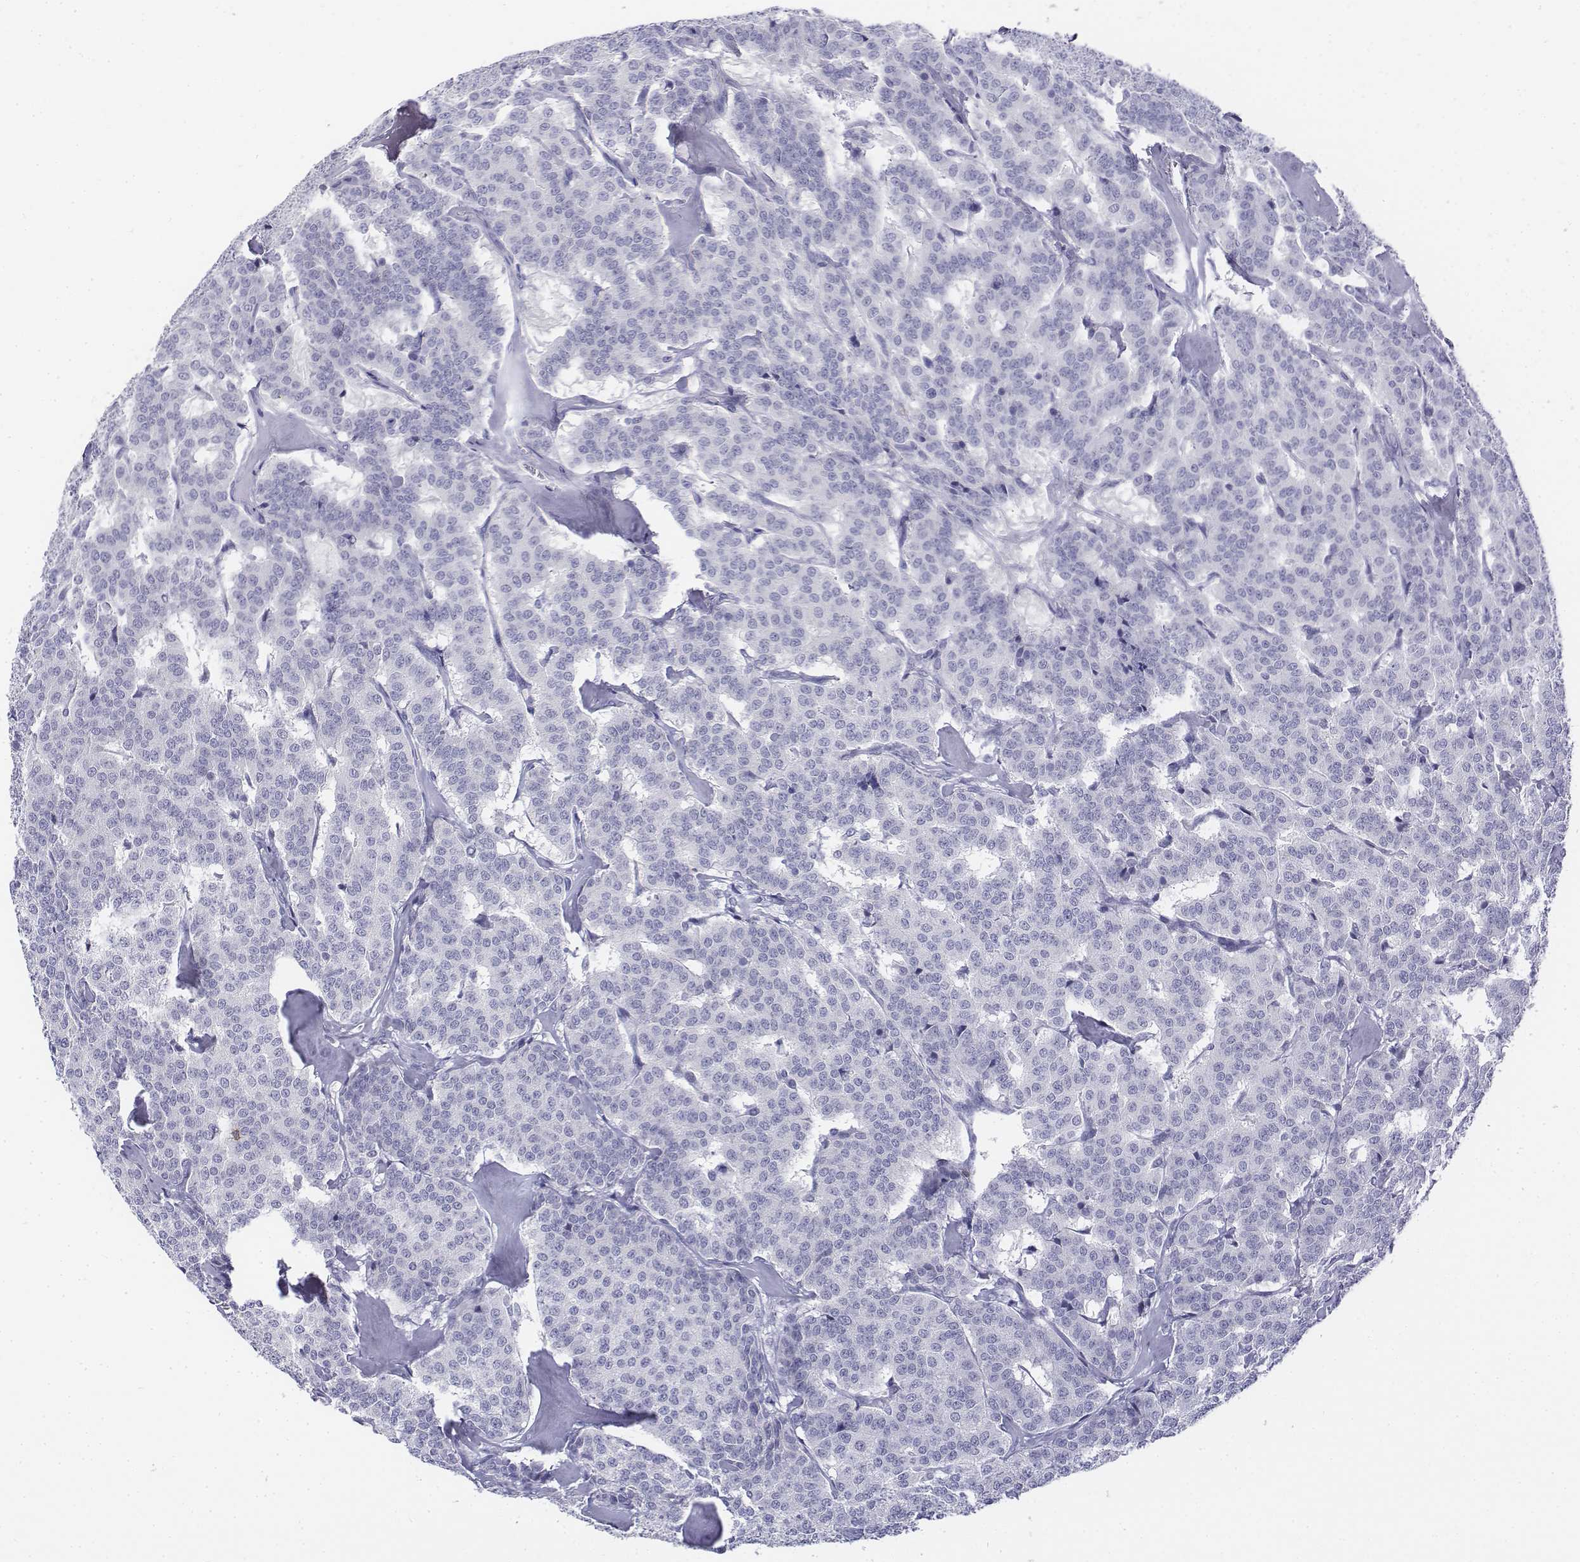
{"staining": {"intensity": "negative", "quantity": "none", "location": "none"}, "tissue": "carcinoid", "cell_type": "Tumor cells", "image_type": "cancer", "snomed": [{"axis": "morphology", "description": "Normal tissue, NOS"}, {"axis": "morphology", "description": "Carcinoid, malignant, NOS"}, {"axis": "topography", "description": "Lung"}], "caption": "Carcinoid (malignant) was stained to show a protein in brown. There is no significant staining in tumor cells.", "gene": "CD3E", "patient": {"sex": "female", "age": 46}}